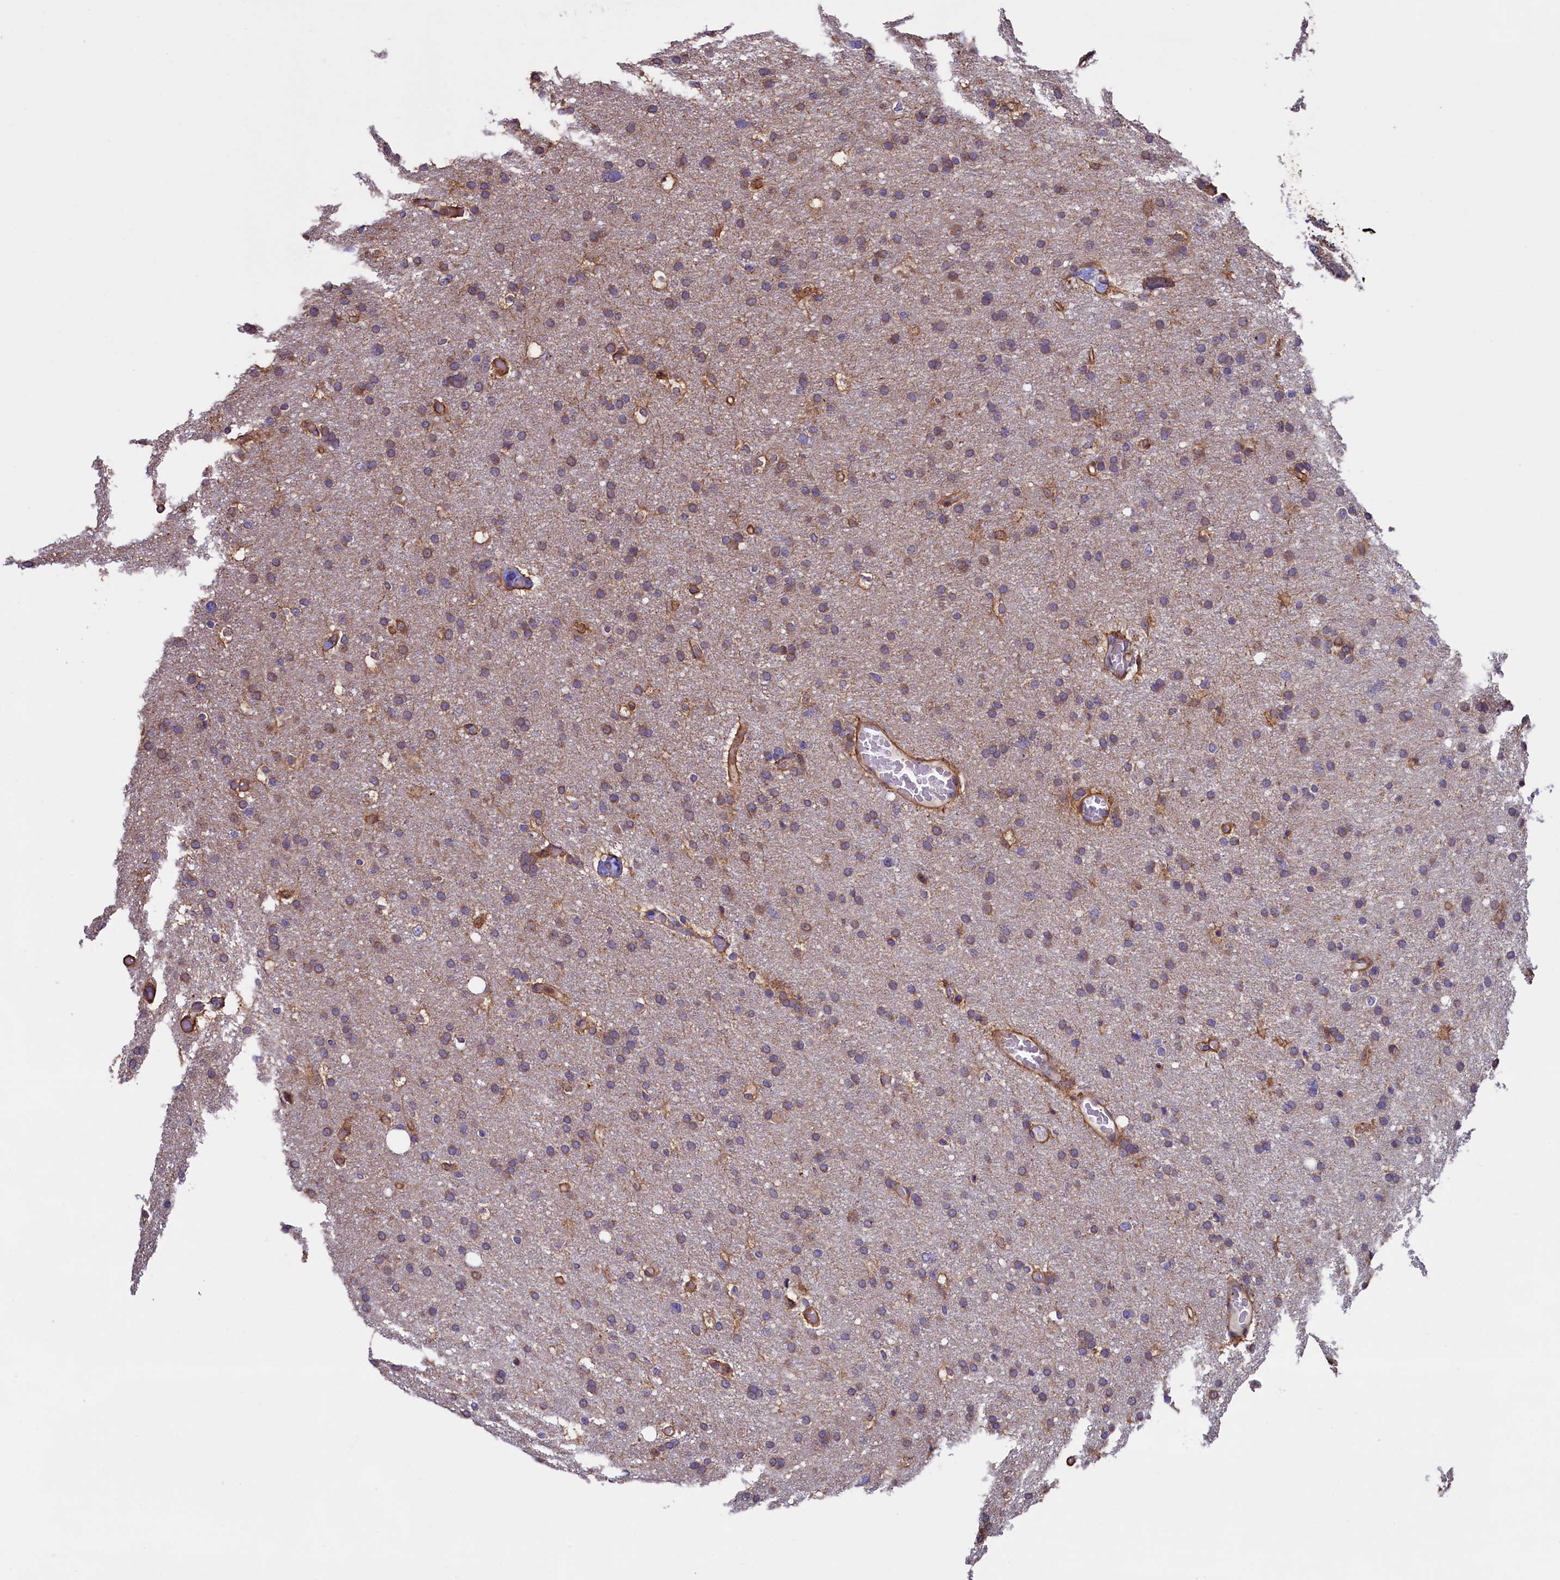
{"staining": {"intensity": "weak", "quantity": "<25%", "location": "cytoplasmic/membranous"}, "tissue": "glioma", "cell_type": "Tumor cells", "image_type": "cancer", "snomed": [{"axis": "morphology", "description": "Glioma, malignant, High grade"}, {"axis": "topography", "description": "Cerebral cortex"}], "caption": "DAB (3,3'-diaminobenzidine) immunohistochemical staining of glioma displays no significant positivity in tumor cells. (DAB immunohistochemistry visualized using brightfield microscopy, high magnification).", "gene": "ATXN2L", "patient": {"sex": "female", "age": 36}}